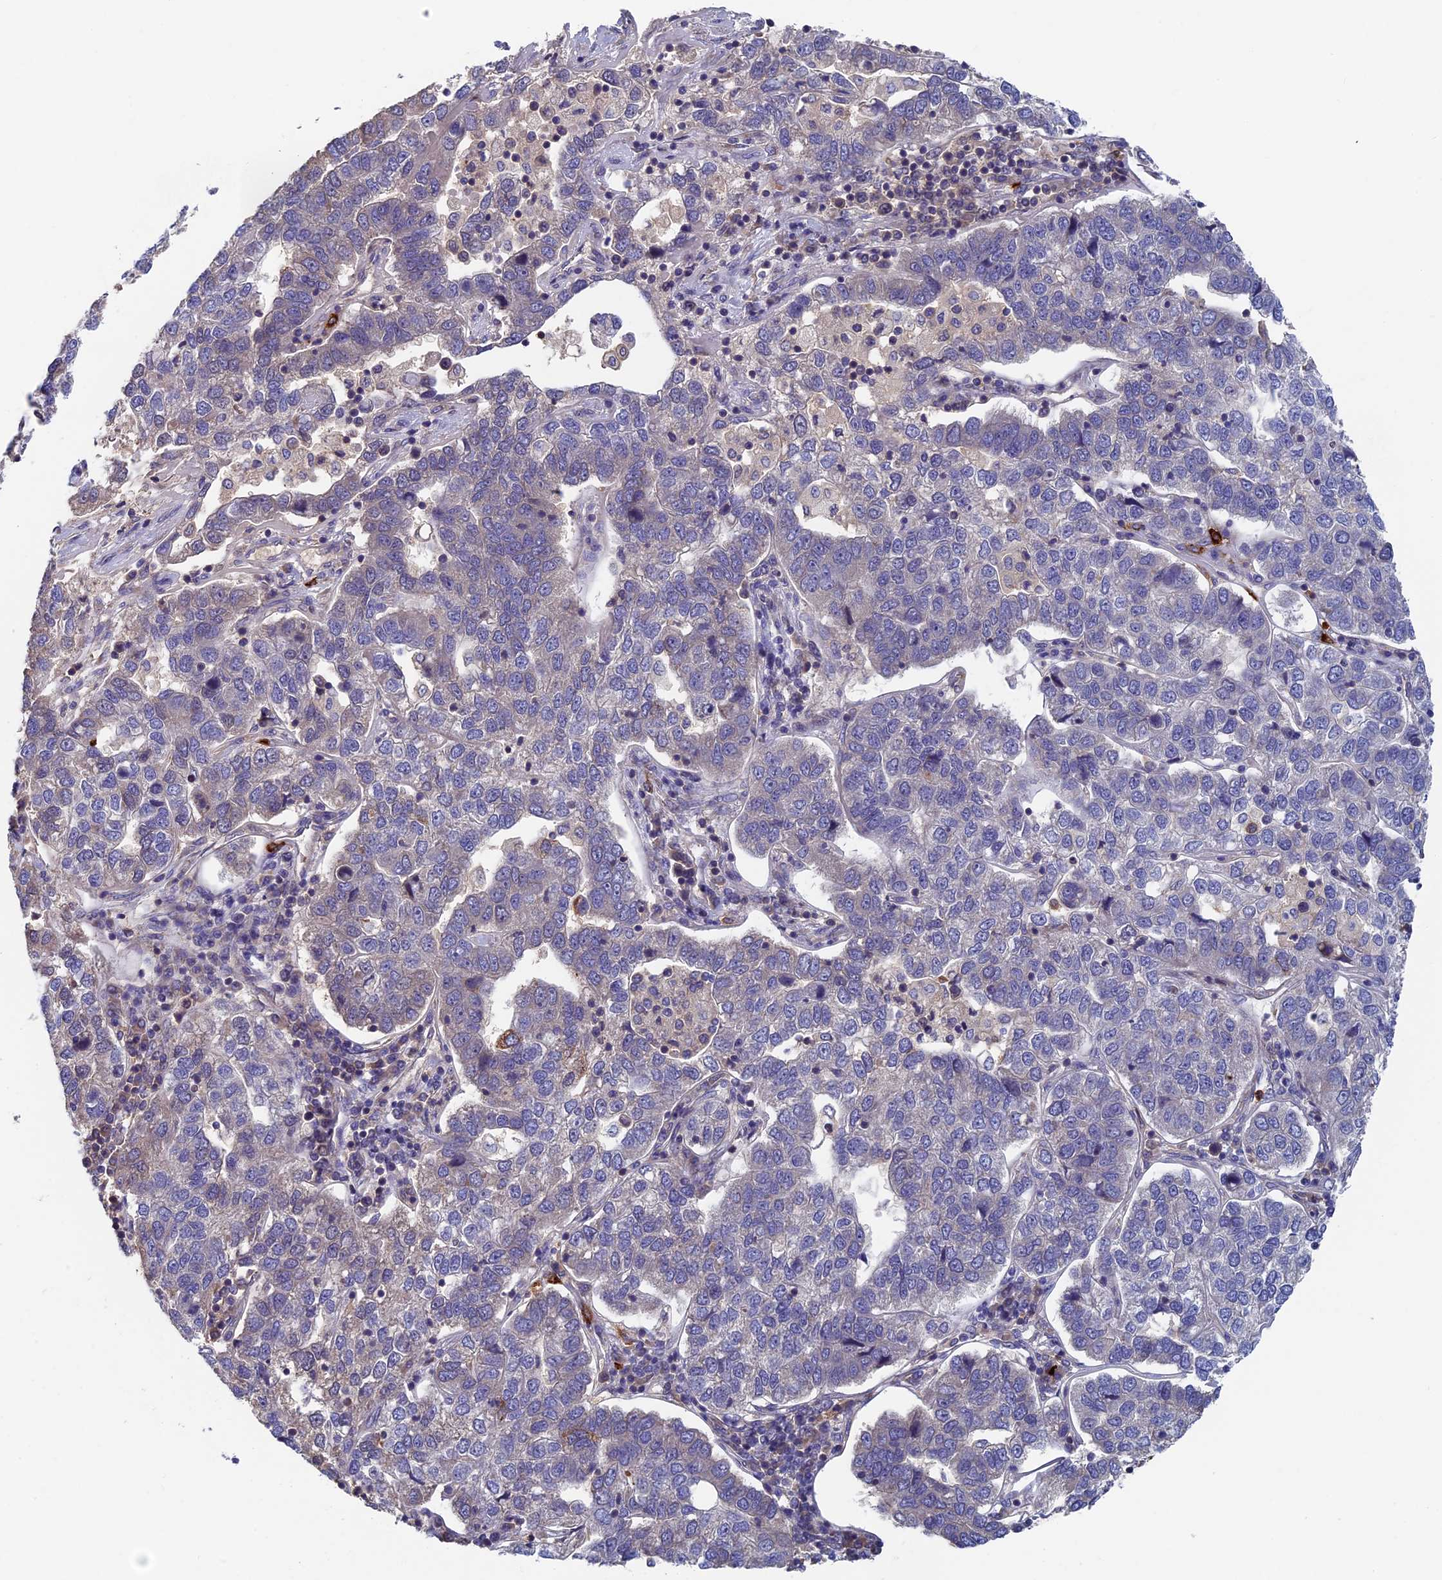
{"staining": {"intensity": "negative", "quantity": "none", "location": "none"}, "tissue": "pancreatic cancer", "cell_type": "Tumor cells", "image_type": "cancer", "snomed": [{"axis": "morphology", "description": "Adenocarcinoma, NOS"}, {"axis": "topography", "description": "Pancreas"}], "caption": "Immunohistochemical staining of pancreatic cancer displays no significant positivity in tumor cells. The staining is performed using DAB (3,3'-diaminobenzidine) brown chromogen with nuclei counter-stained in using hematoxylin.", "gene": "TNK2", "patient": {"sex": "female", "age": 61}}